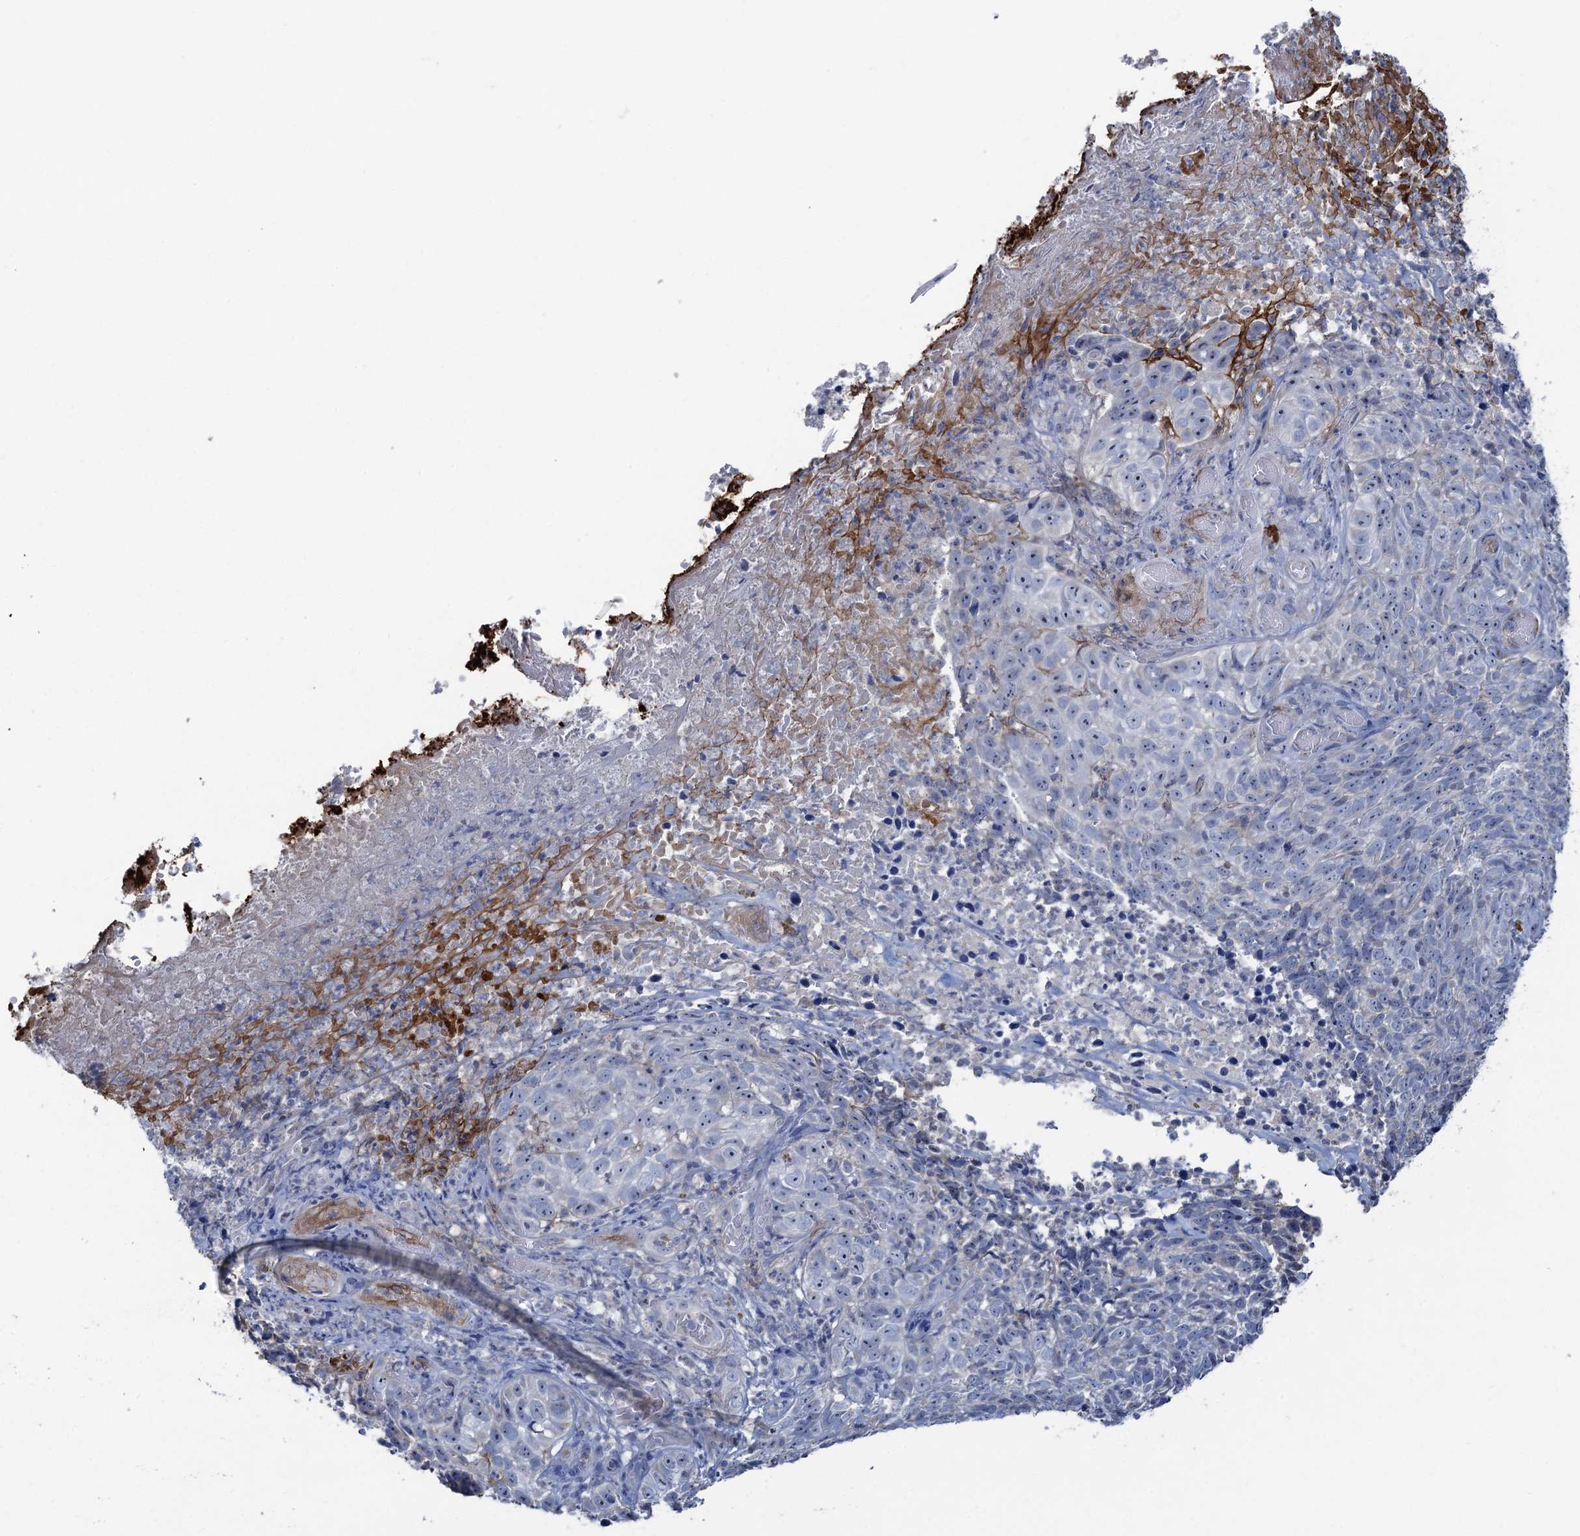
{"staining": {"intensity": "negative", "quantity": "none", "location": "none"}, "tissue": "skin cancer", "cell_type": "Tumor cells", "image_type": "cancer", "snomed": [{"axis": "morphology", "description": "Basal cell carcinoma"}, {"axis": "topography", "description": "Skin"}], "caption": "High magnification brightfield microscopy of basal cell carcinoma (skin) stained with DAB (brown) and counterstained with hematoxylin (blue): tumor cells show no significant staining.", "gene": "PLLP", "patient": {"sex": "female", "age": 84}}